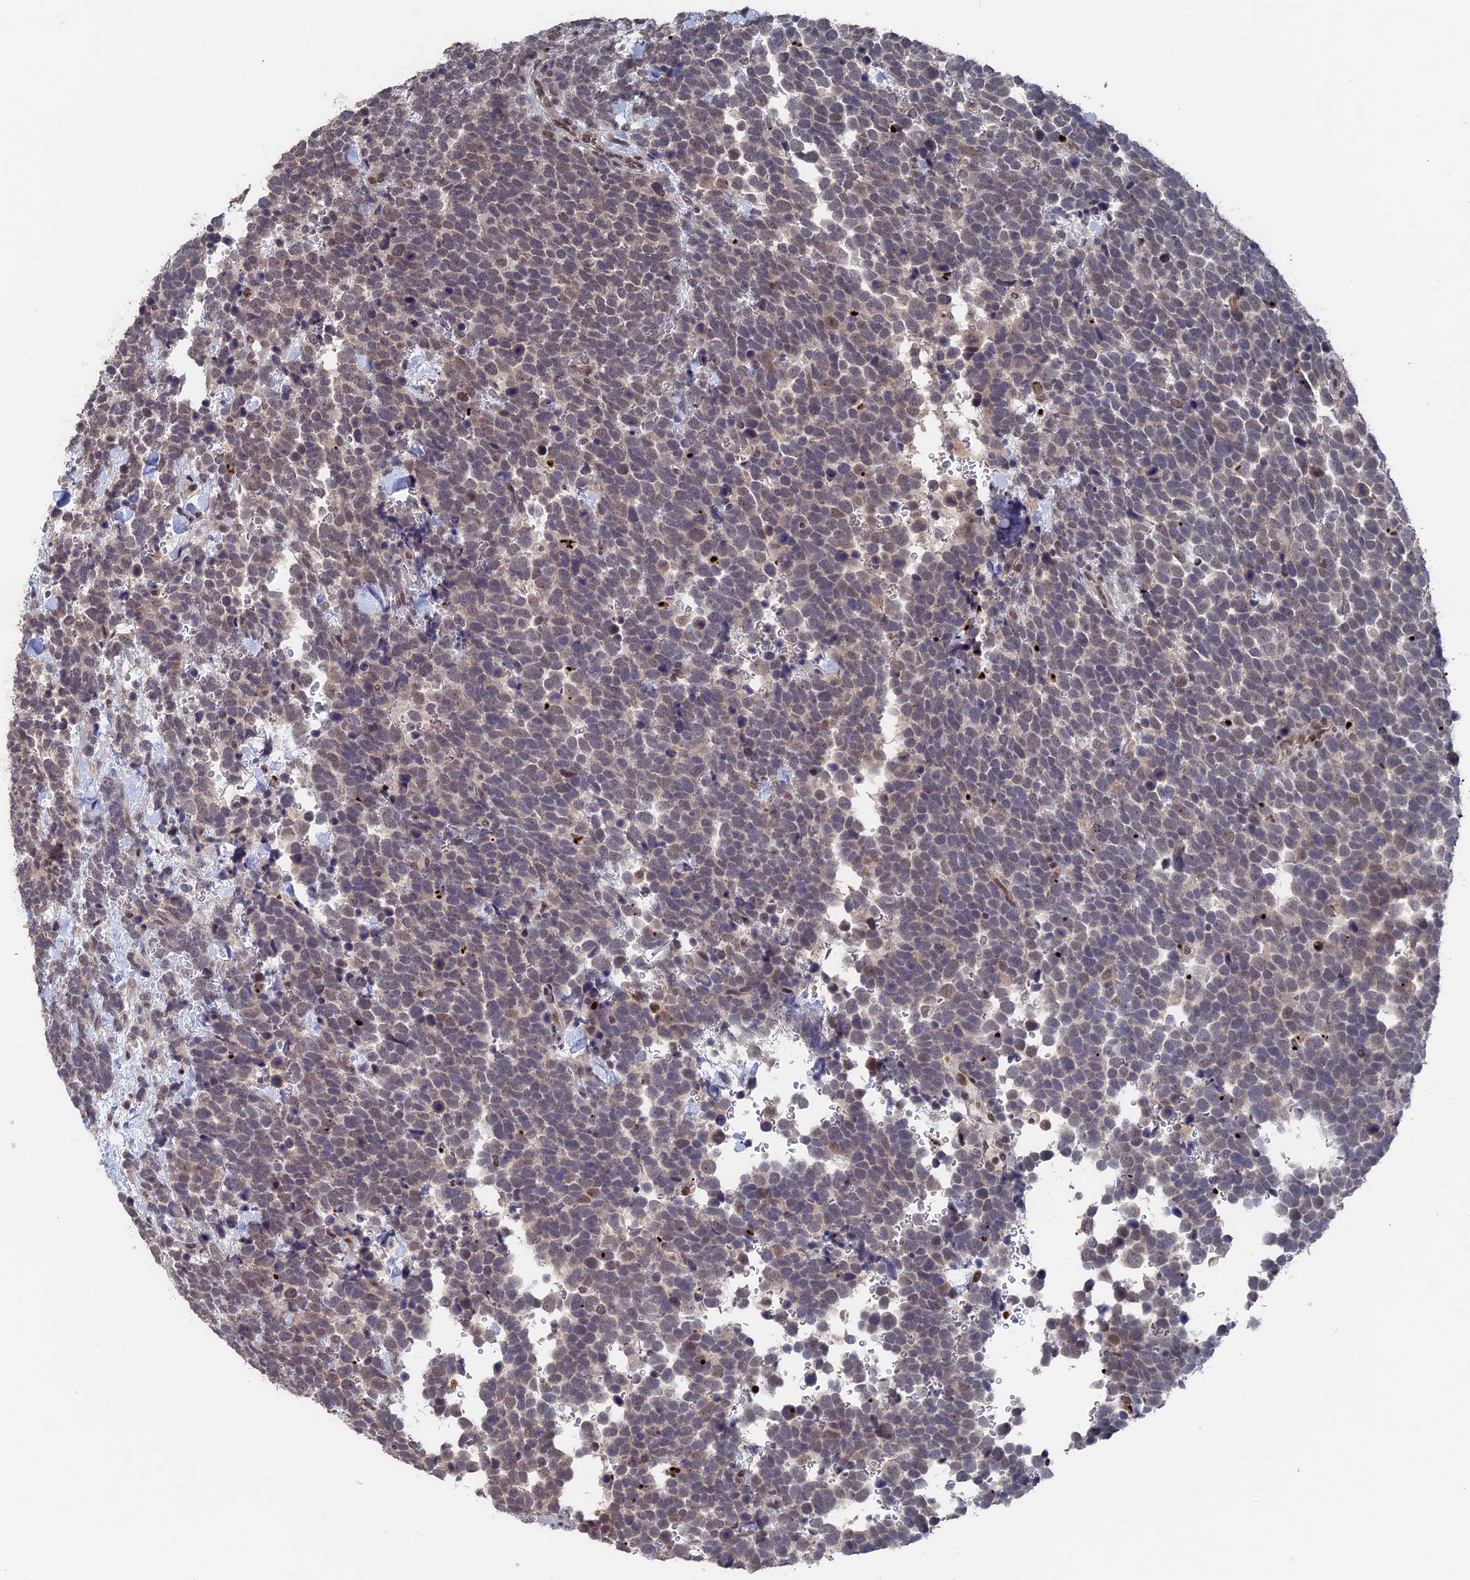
{"staining": {"intensity": "moderate", "quantity": "<25%", "location": "nuclear"}, "tissue": "urothelial cancer", "cell_type": "Tumor cells", "image_type": "cancer", "snomed": [{"axis": "morphology", "description": "Urothelial carcinoma, High grade"}, {"axis": "topography", "description": "Urinary bladder"}], "caption": "Protein expression by immunohistochemistry exhibits moderate nuclear positivity in approximately <25% of tumor cells in urothelial cancer.", "gene": "NR2C2AP", "patient": {"sex": "female", "age": 82}}